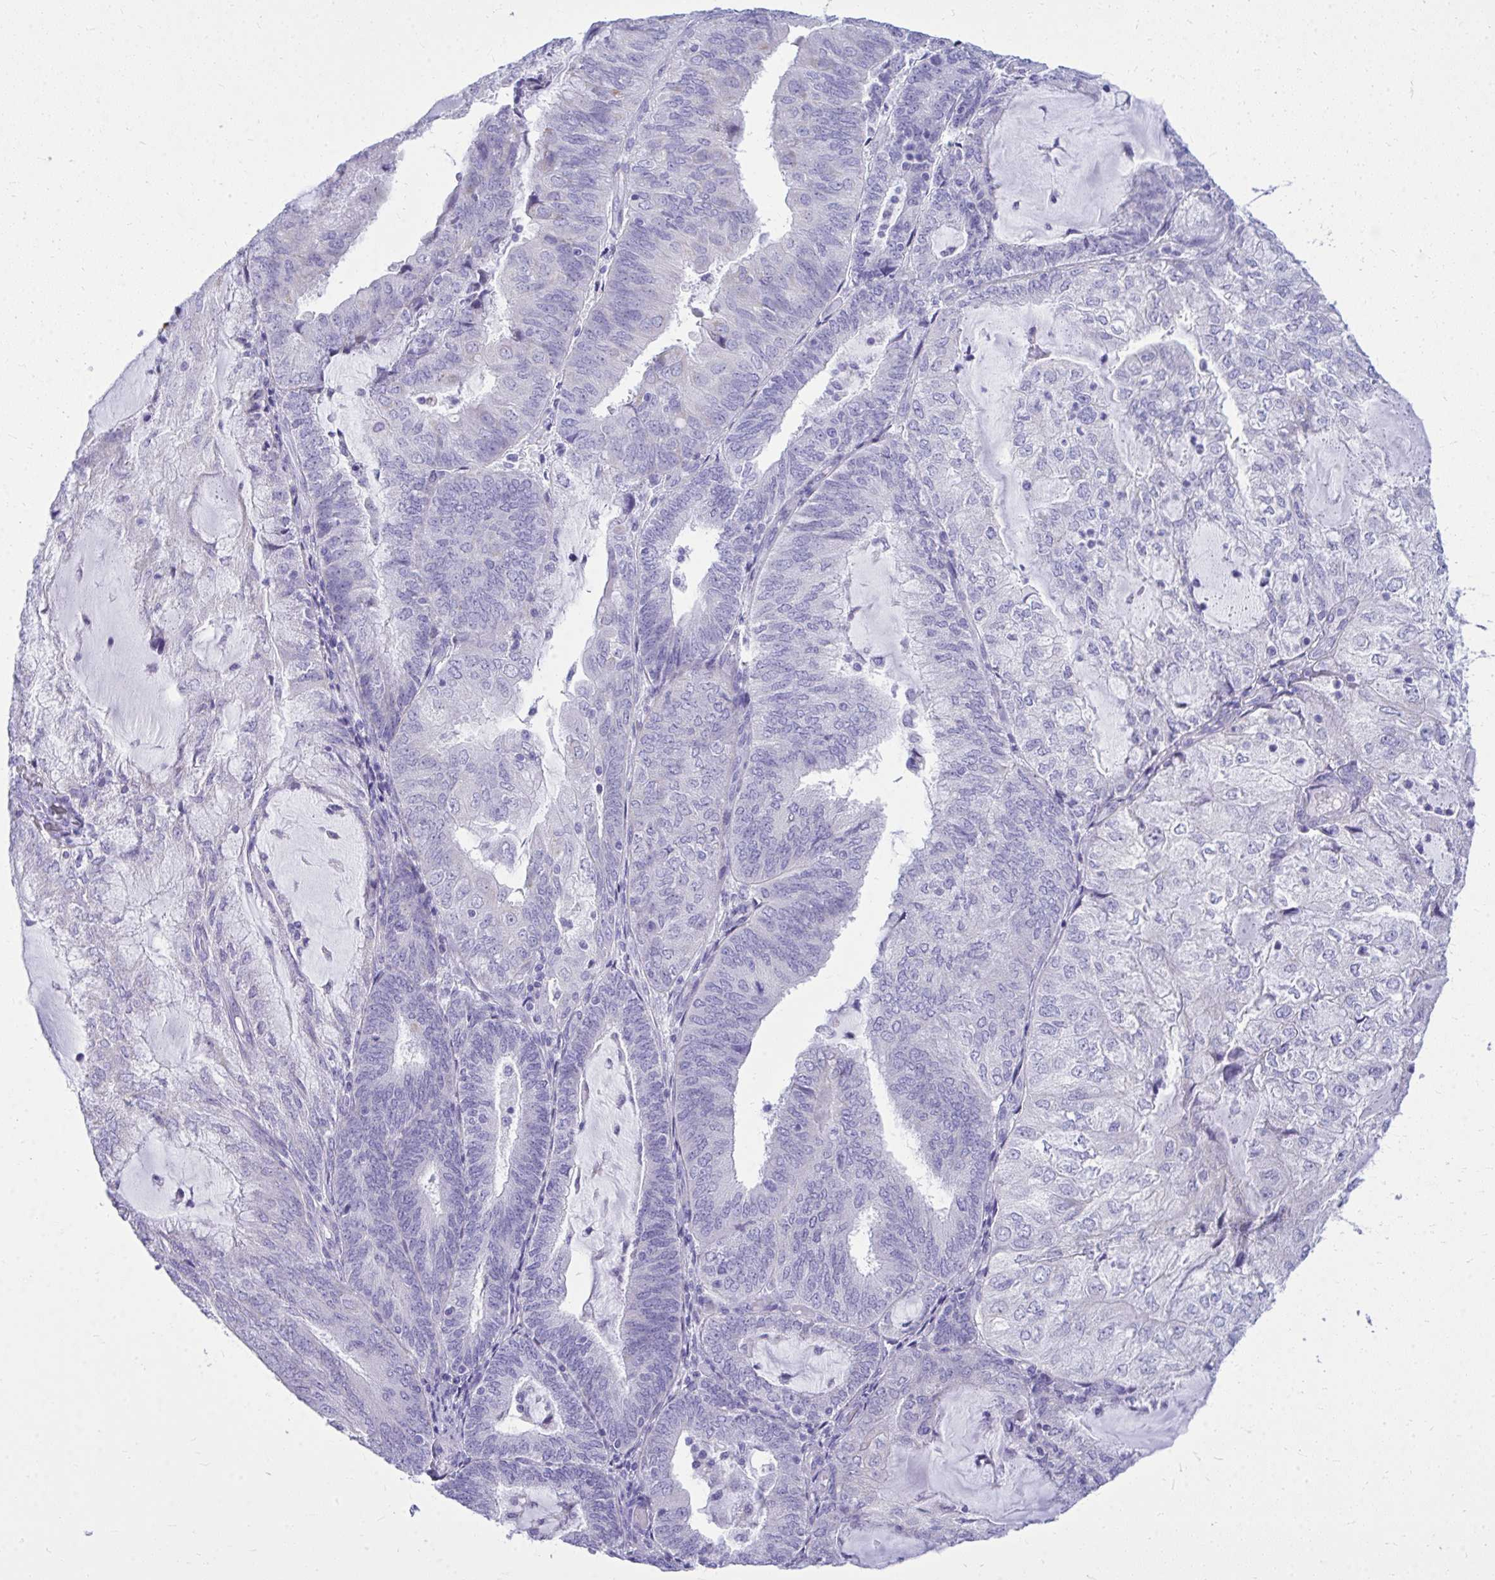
{"staining": {"intensity": "negative", "quantity": "none", "location": "none"}, "tissue": "endometrial cancer", "cell_type": "Tumor cells", "image_type": "cancer", "snomed": [{"axis": "morphology", "description": "Adenocarcinoma, NOS"}, {"axis": "topography", "description": "Endometrium"}], "caption": "This is a histopathology image of immunohistochemistry (IHC) staining of endometrial cancer (adenocarcinoma), which shows no expression in tumor cells. Nuclei are stained in blue.", "gene": "RALYL", "patient": {"sex": "female", "age": 81}}